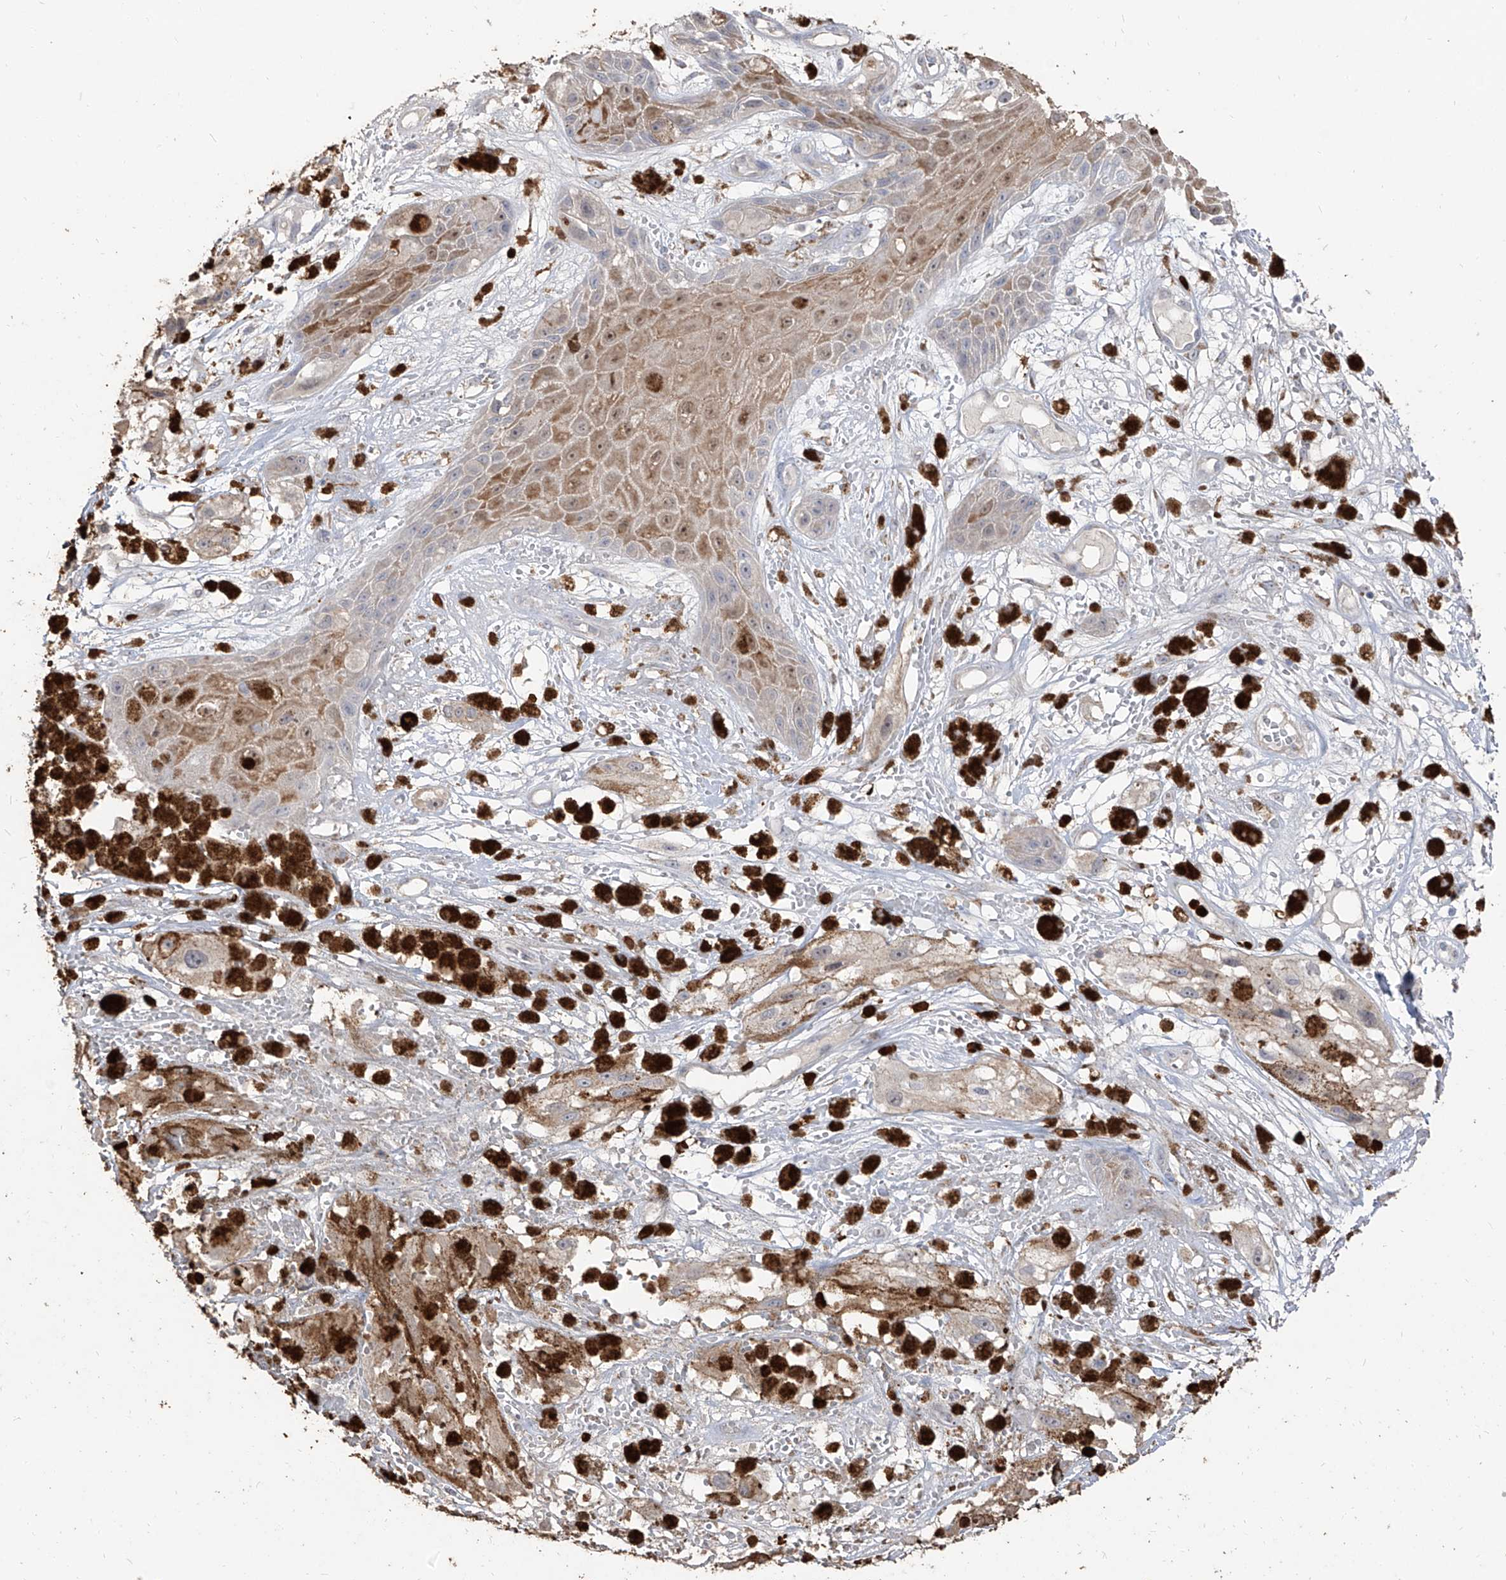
{"staining": {"intensity": "negative", "quantity": "none", "location": "none"}, "tissue": "melanoma", "cell_type": "Tumor cells", "image_type": "cancer", "snomed": [{"axis": "morphology", "description": "Malignant melanoma, NOS"}, {"axis": "topography", "description": "Skin"}], "caption": "This is a histopathology image of immunohistochemistry (IHC) staining of malignant melanoma, which shows no expression in tumor cells.", "gene": "ZNF227", "patient": {"sex": "male", "age": 88}}